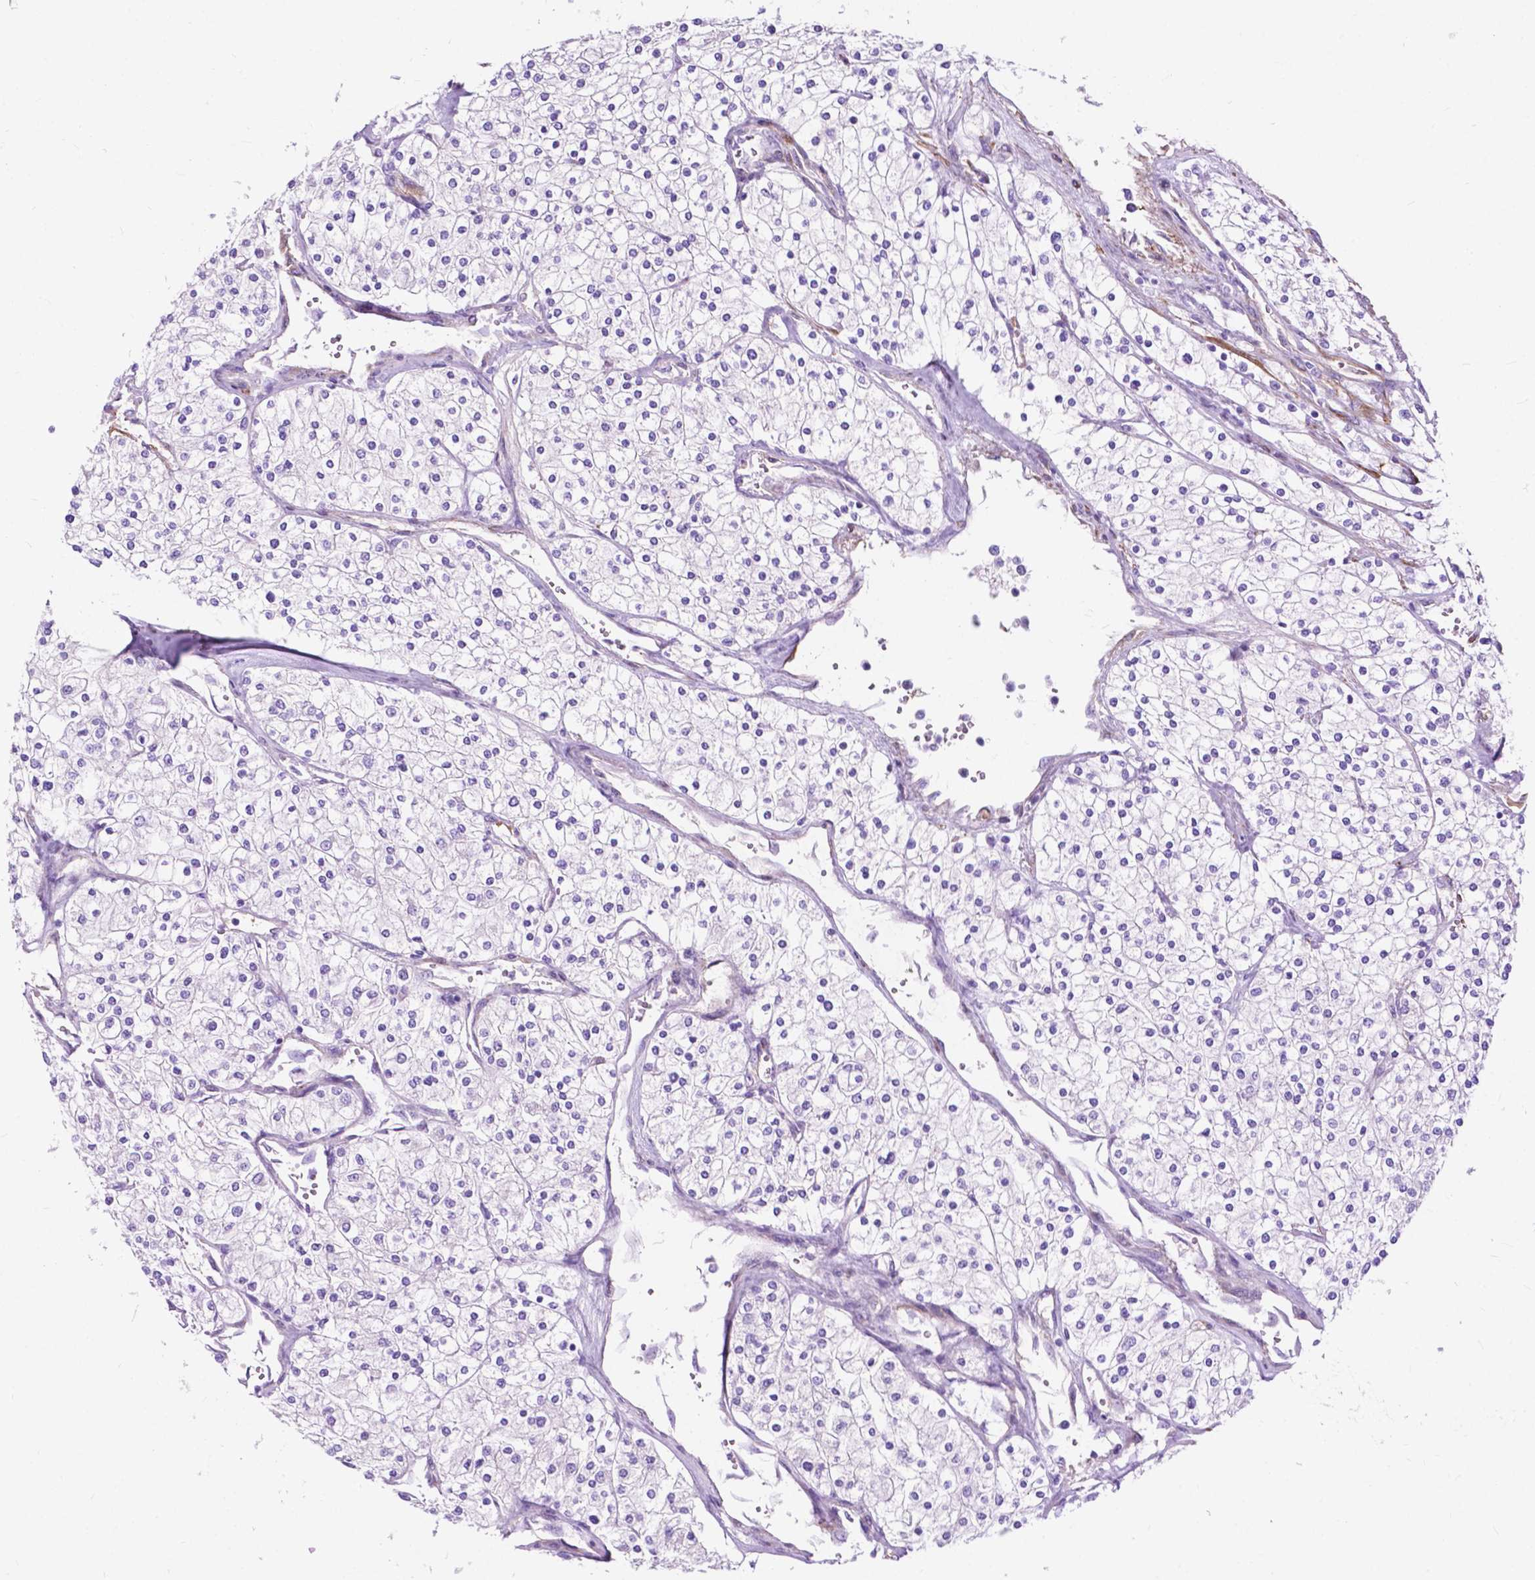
{"staining": {"intensity": "negative", "quantity": "none", "location": "none"}, "tissue": "renal cancer", "cell_type": "Tumor cells", "image_type": "cancer", "snomed": [{"axis": "morphology", "description": "Adenocarcinoma, NOS"}, {"axis": "topography", "description": "Kidney"}], "caption": "Renal cancer was stained to show a protein in brown. There is no significant positivity in tumor cells.", "gene": "PCDHA12", "patient": {"sex": "male", "age": 80}}